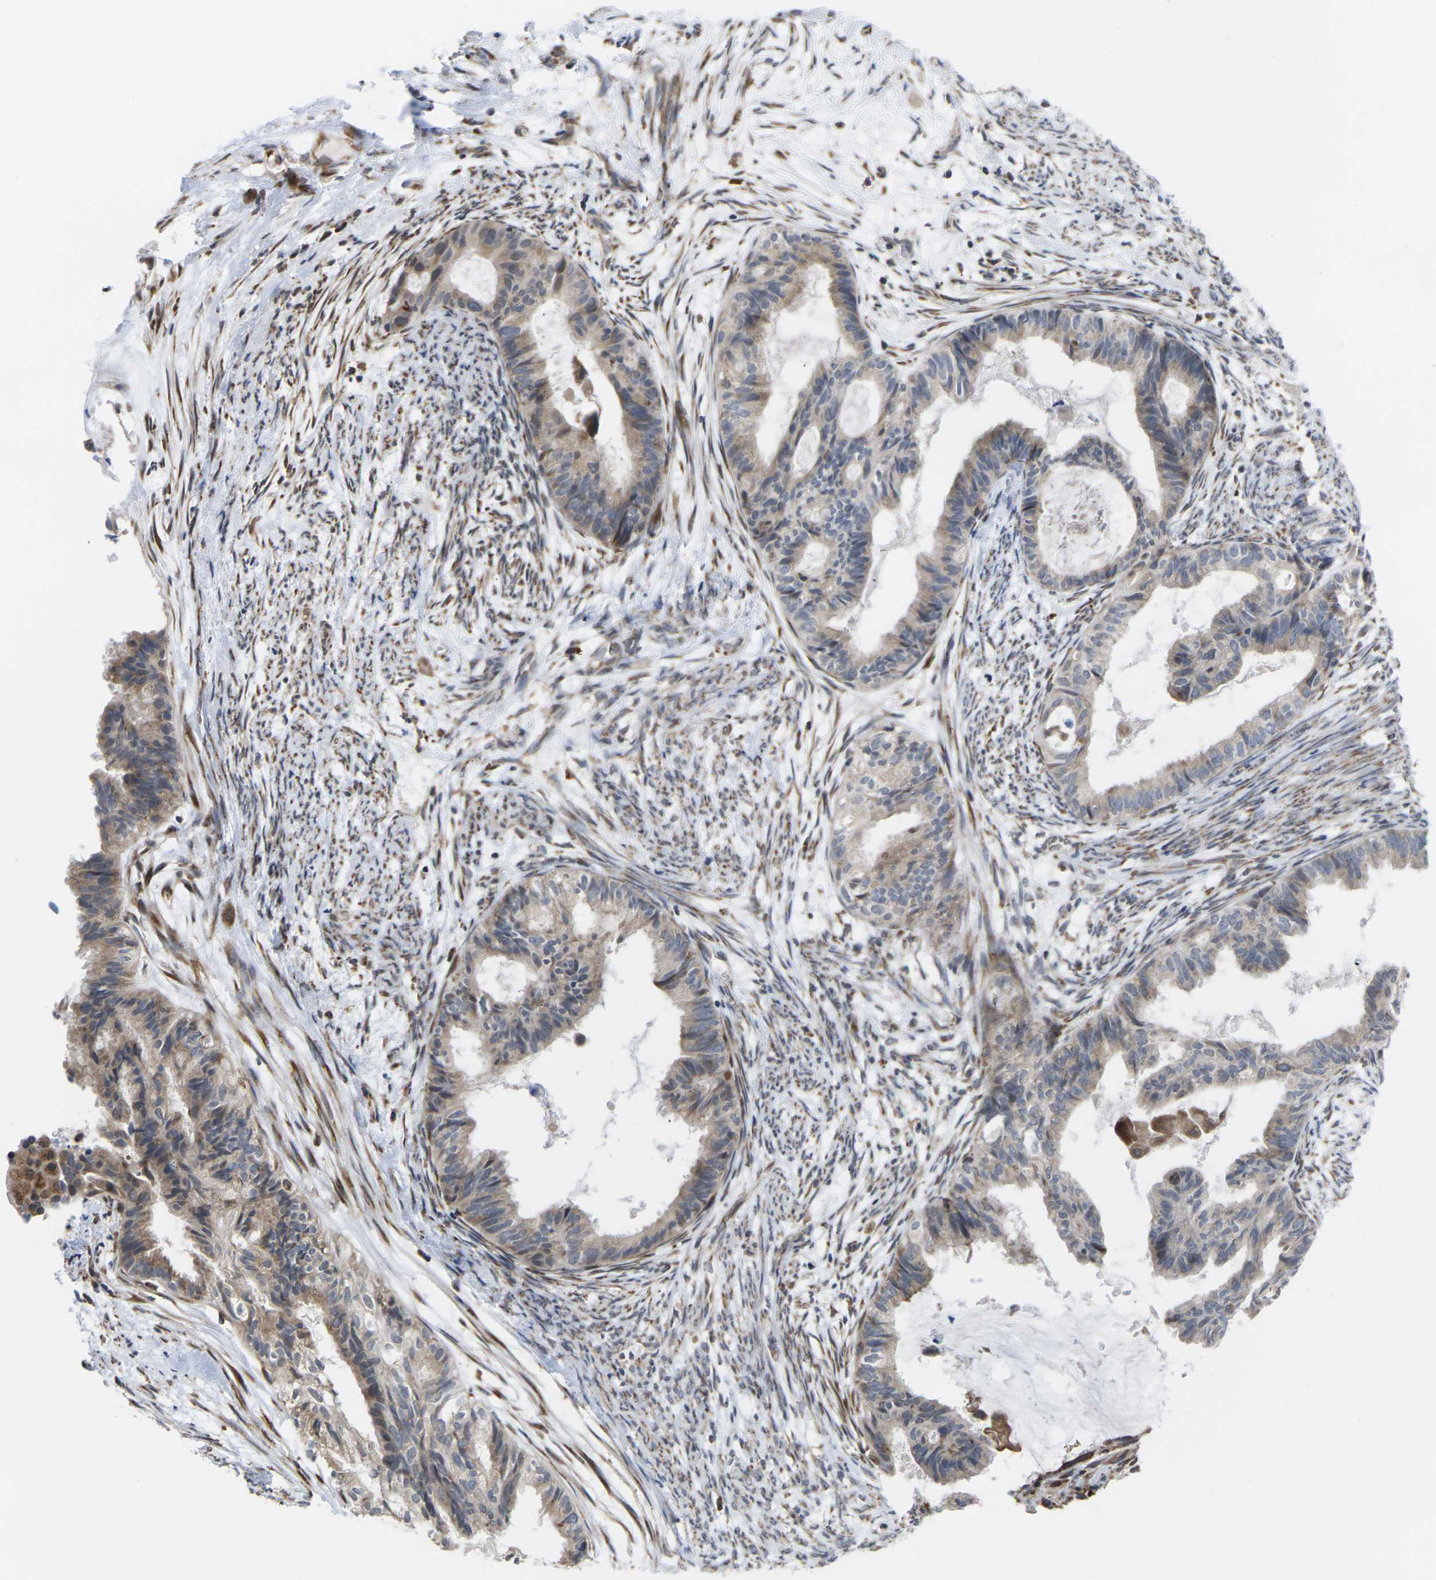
{"staining": {"intensity": "moderate", "quantity": "25%-75%", "location": "cytoplasmic/membranous"}, "tissue": "cervical cancer", "cell_type": "Tumor cells", "image_type": "cancer", "snomed": [{"axis": "morphology", "description": "Normal tissue, NOS"}, {"axis": "morphology", "description": "Adenocarcinoma, NOS"}, {"axis": "topography", "description": "Cervix"}, {"axis": "topography", "description": "Endometrium"}], "caption": "Immunohistochemistry (IHC) of cervical adenocarcinoma reveals medium levels of moderate cytoplasmic/membranous positivity in approximately 25%-75% of tumor cells.", "gene": "PDZK1IP1", "patient": {"sex": "female", "age": 86}}